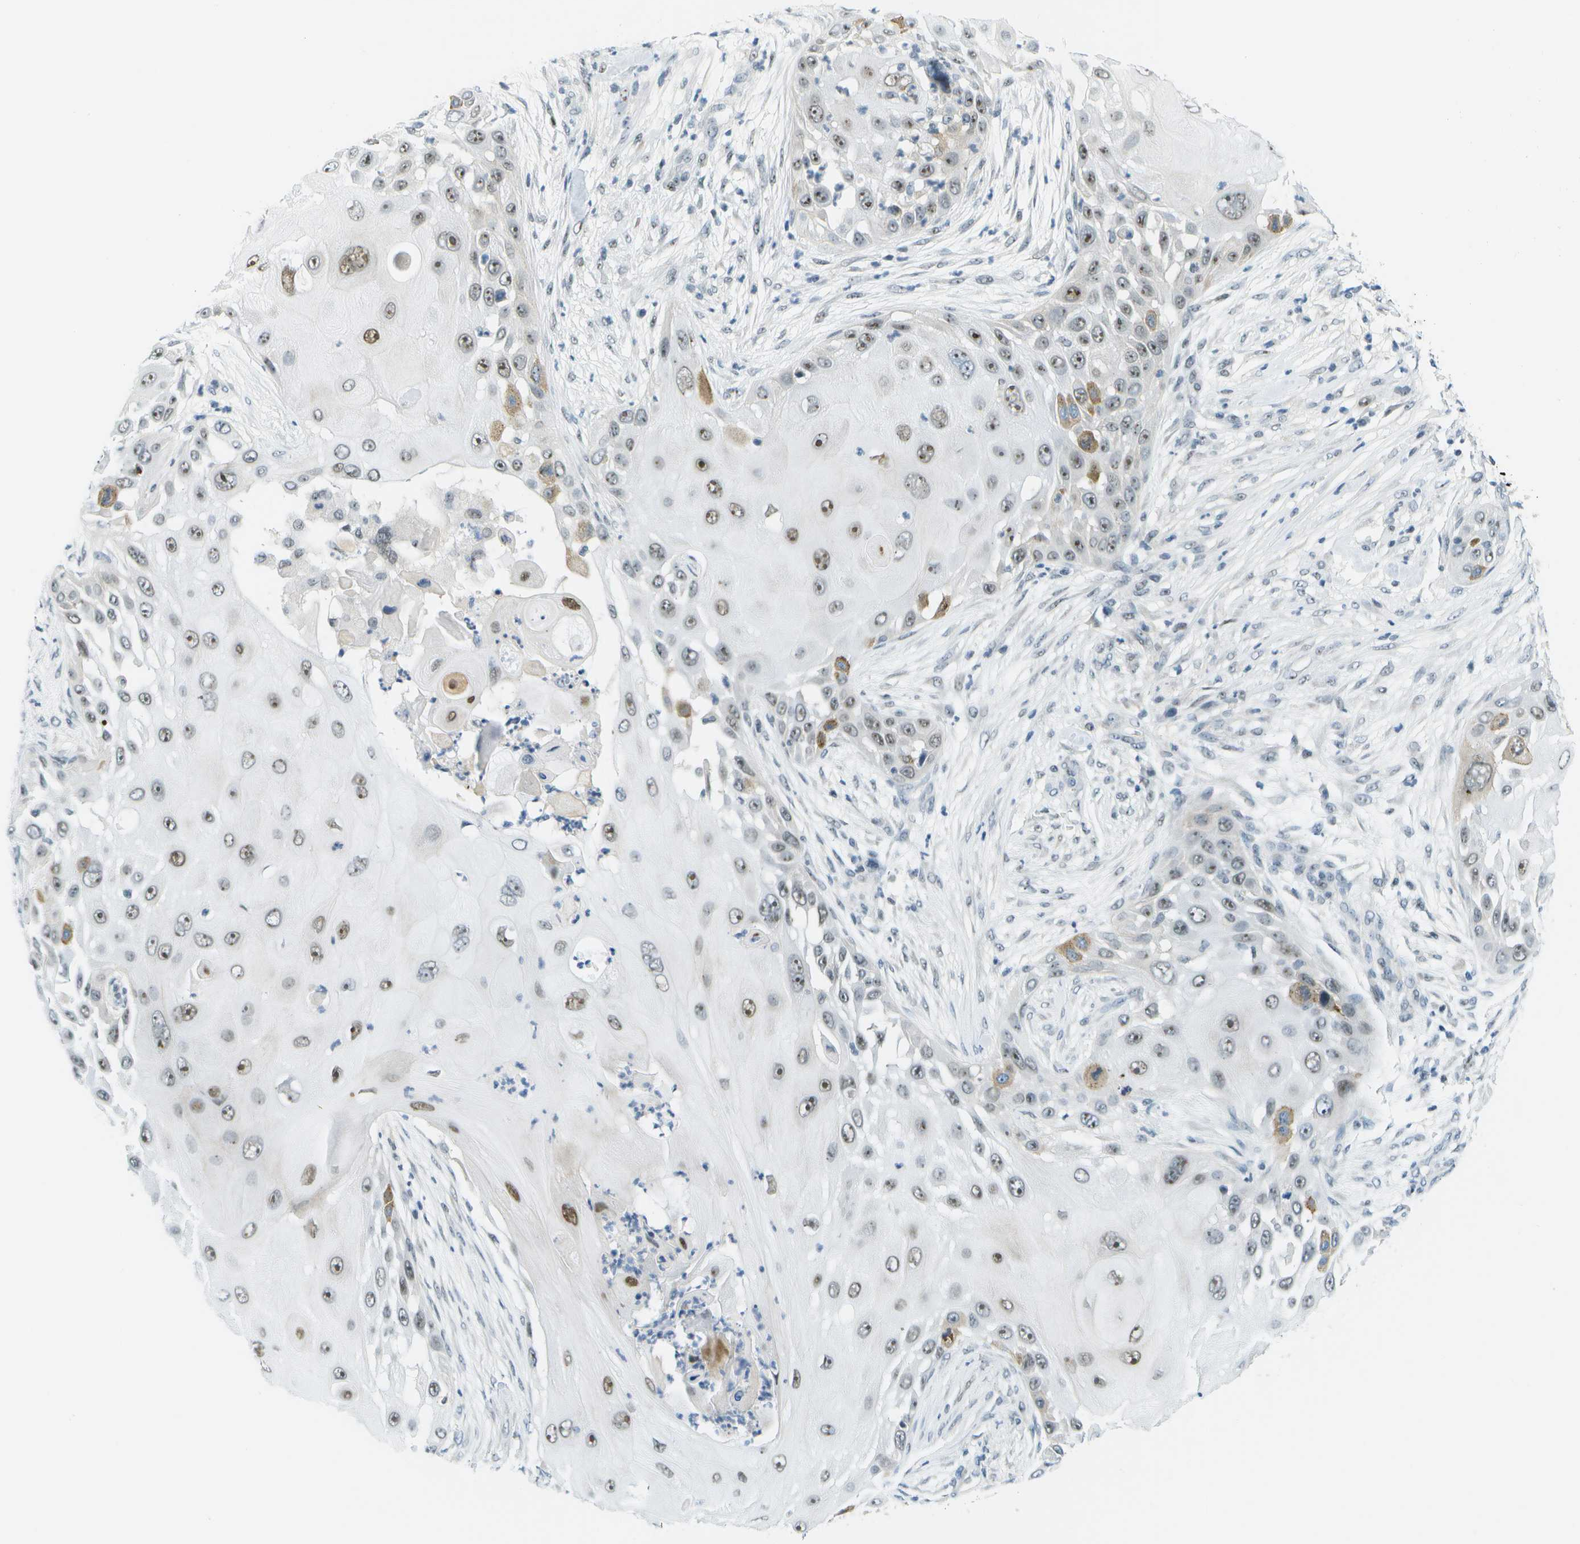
{"staining": {"intensity": "moderate", "quantity": "25%-75%", "location": "nuclear"}, "tissue": "skin cancer", "cell_type": "Tumor cells", "image_type": "cancer", "snomed": [{"axis": "morphology", "description": "Squamous cell carcinoma, NOS"}, {"axis": "topography", "description": "Skin"}], "caption": "There is medium levels of moderate nuclear staining in tumor cells of skin squamous cell carcinoma, as demonstrated by immunohistochemical staining (brown color).", "gene": "PITHD1", "patient": {"sex": "female", "age": 44}}